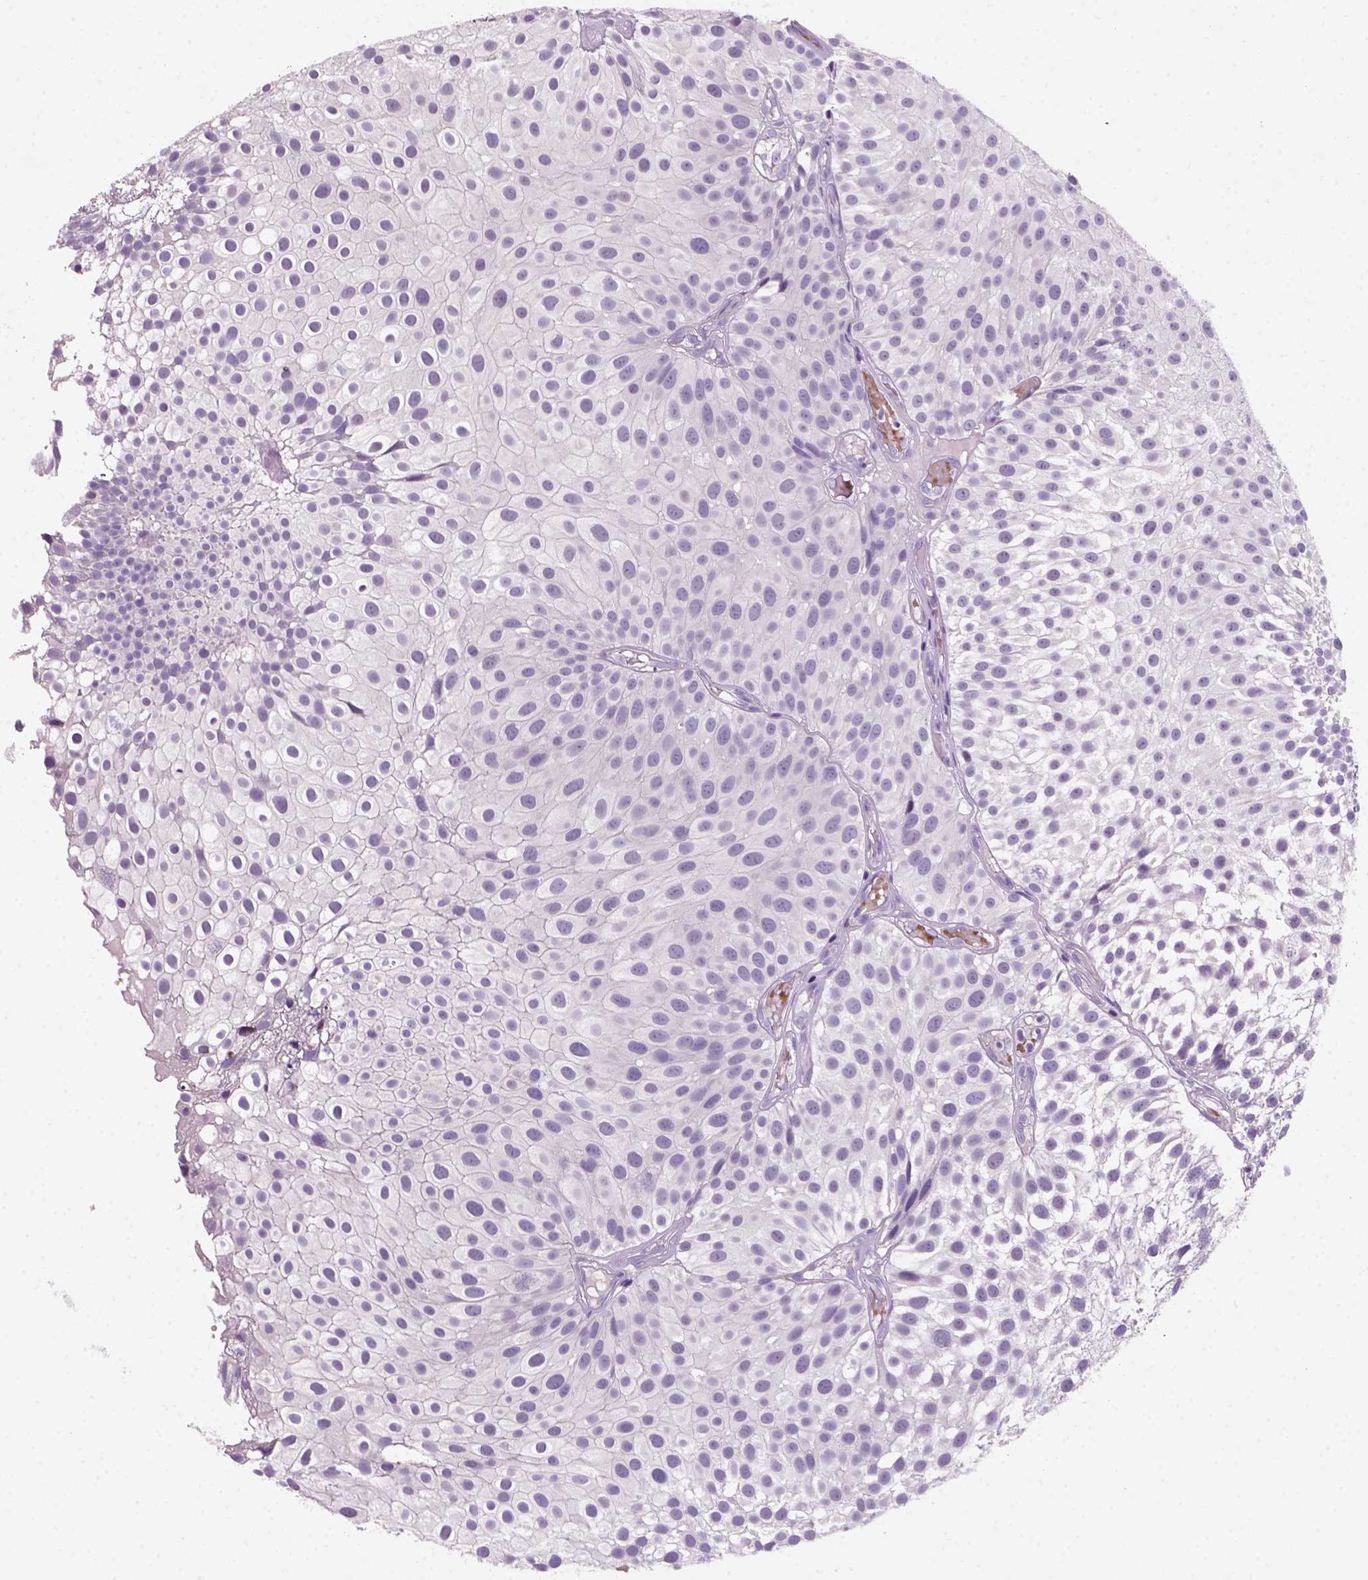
{"staining": {"intensity": "negative", "quantity": "none", "location": "none"}, "tissue": "urothelial cancer", "cell_type": "Tumor cells", "image_type": "cancer", "snomed": [{"axis": "morphology", "description": "Urothelial carcinoma, Low grade"}, {"axis": "topography", "description": "Urinary bladder"}], "caption": "Image shows no protein expression in tumor cells of urothelial cancer tissue. The staining is performed using DAB brown chromogen with nuclei counter-stained in using hematoxylin.", "gene": "ZMAT4", "patient": {"sex": "male", "age": 79}}